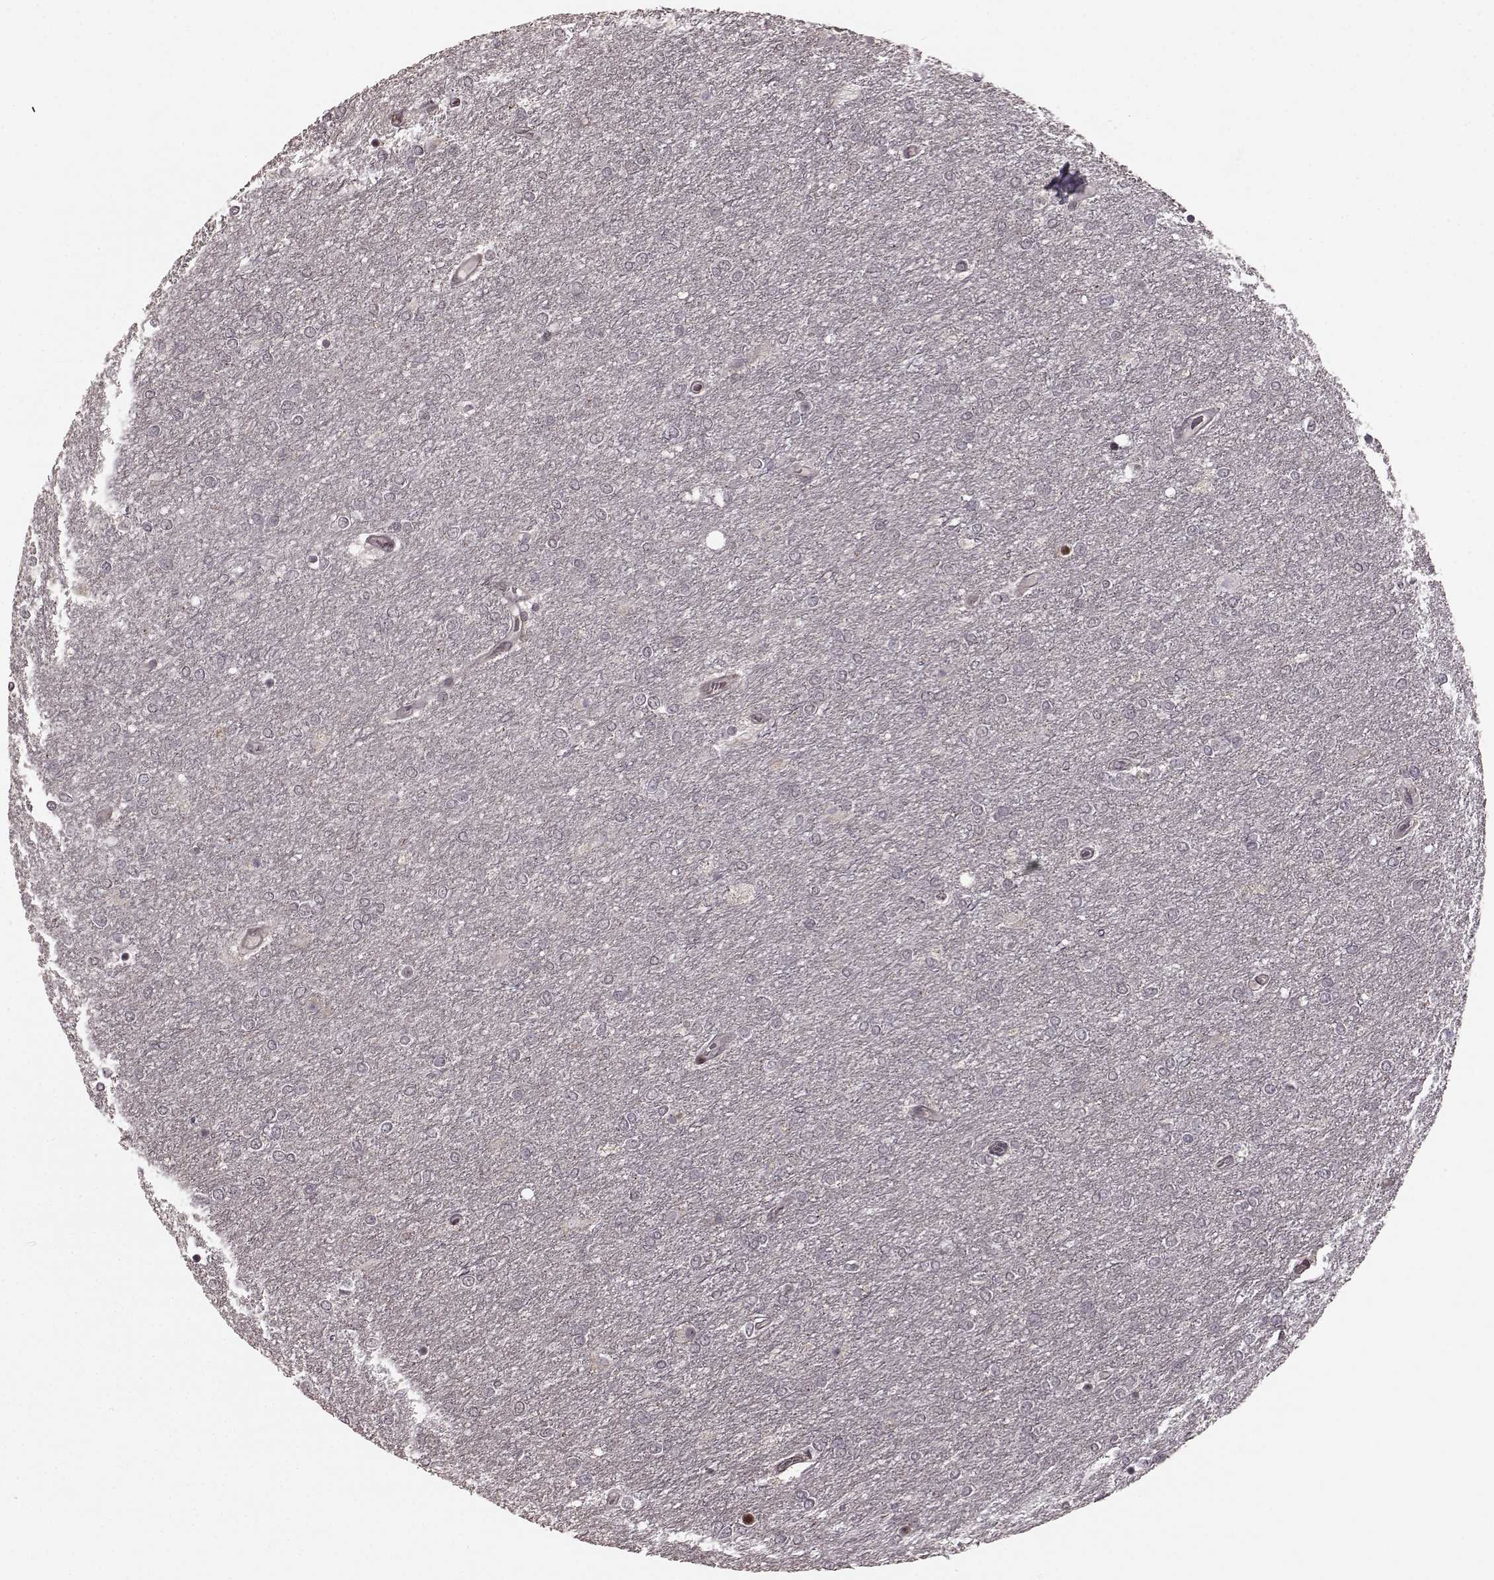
{"staining": {"intensity": "negative", "quantity": "none", "location": "none"}, "tissue": "glioma", "cell_type": "Tumor cells", "image_type": "cancer", "snomed": [{"axis": "morphology", "description": "Glioma, malignant, High grade"}, {"axis": "topography", "description": "Brain"}], "caption": "Glioma stained for a protein using immunohistochemistry (IHC) shows no positivity tumor cells.", "gene": "PLCB4", "patient": {"sex": "female", "age": 61}}